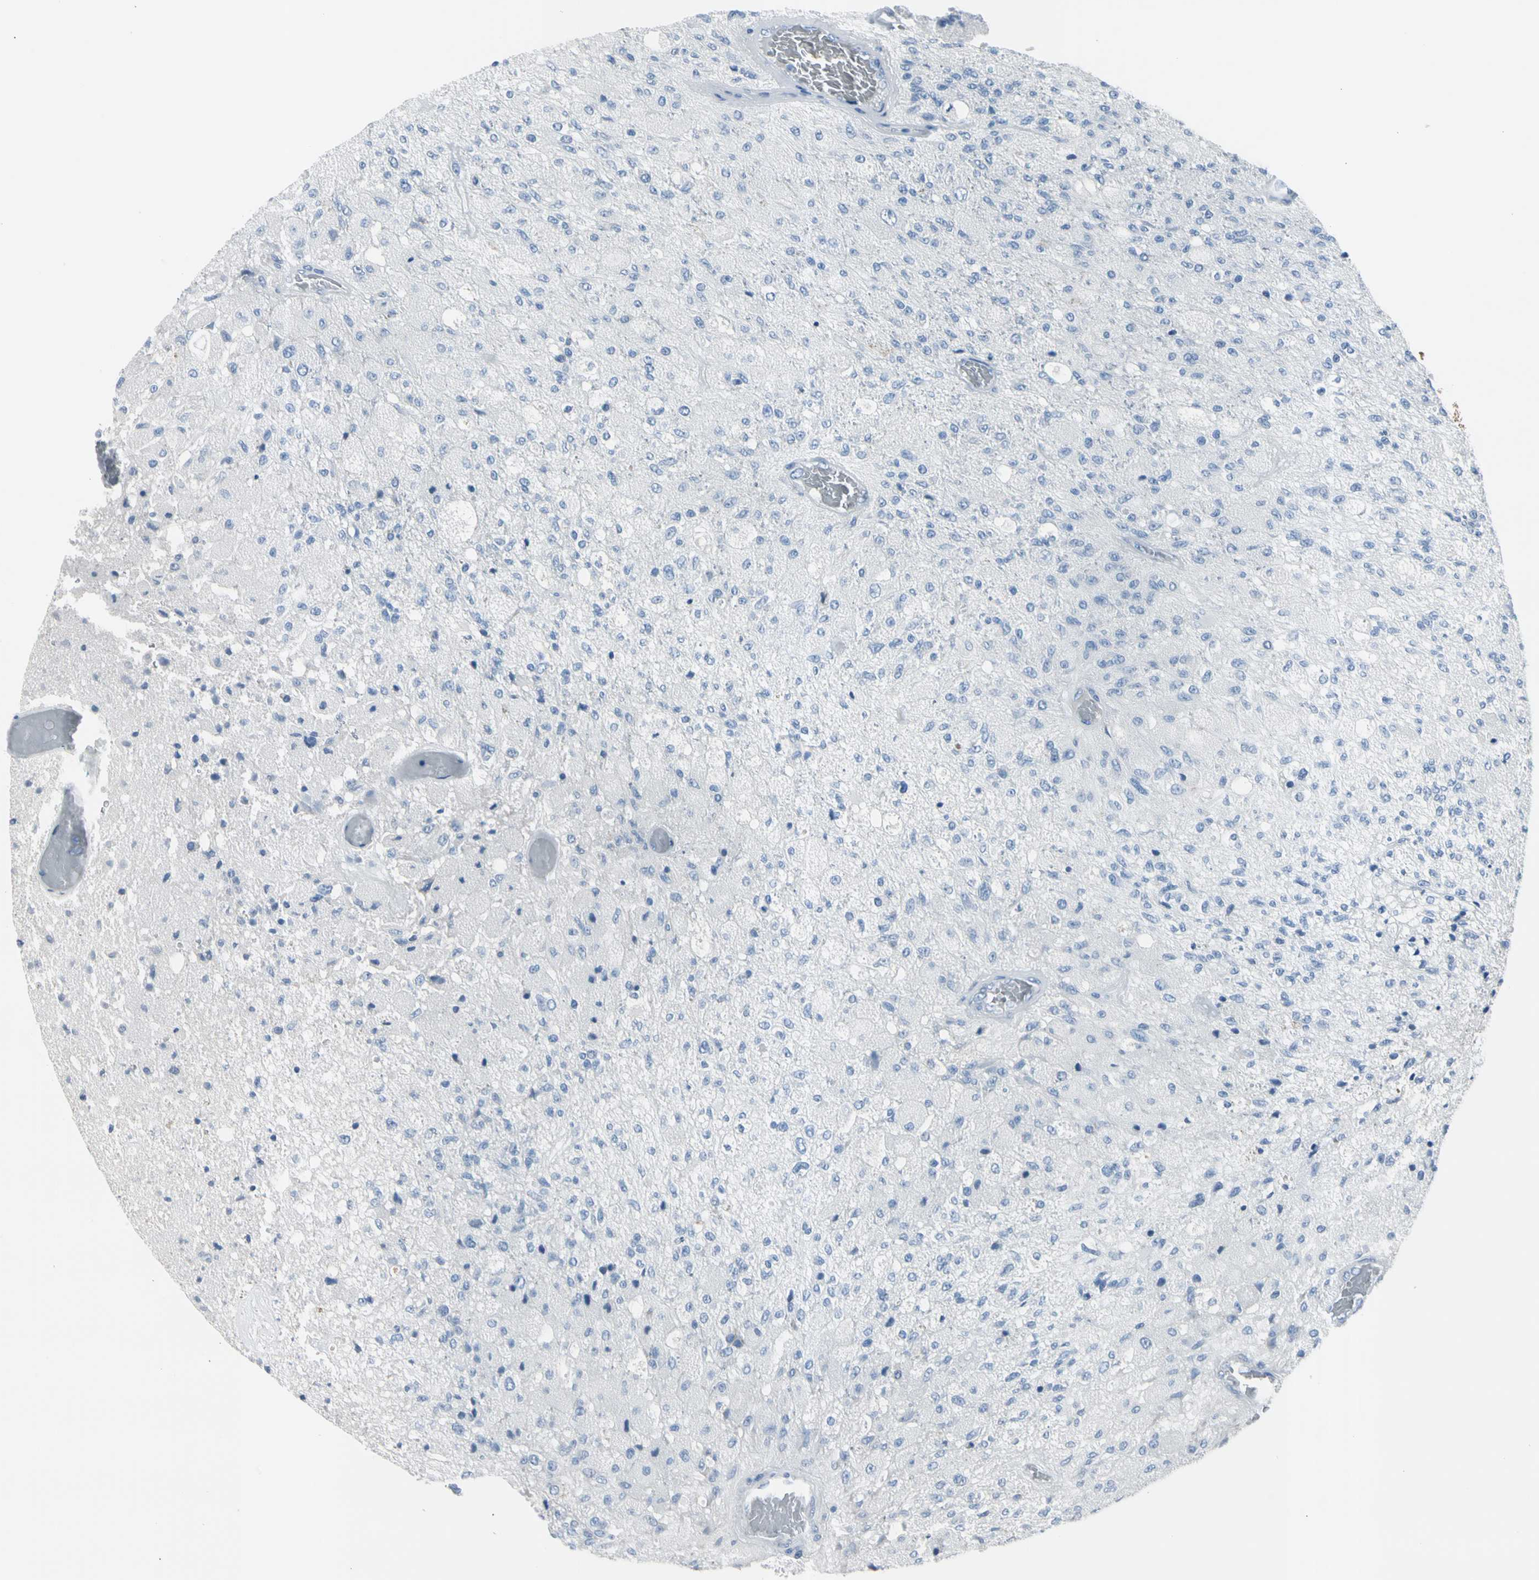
{"staining": {"intensity": "negative", "quantity": "none", "location": "none"}, "tissue": "glioma", "cell_type": "Tumor cells", "image_type": "cancer", "snomed": [{"axis": "morphology", "description": "Normal tissue, NOS"}, {"axis": "morphology", "description": "Glioma, malignant, High grade"}, {"axis": "topography", "description": "Cerebral cortex"}], "caption": "DAB (3,3'-diaminobenzidine) immunohistochemical staining of human glioma exhibits no significant positivity in tumor cells.", "gene": "TPO", "patient": {"sex": "male", "age": 77}}